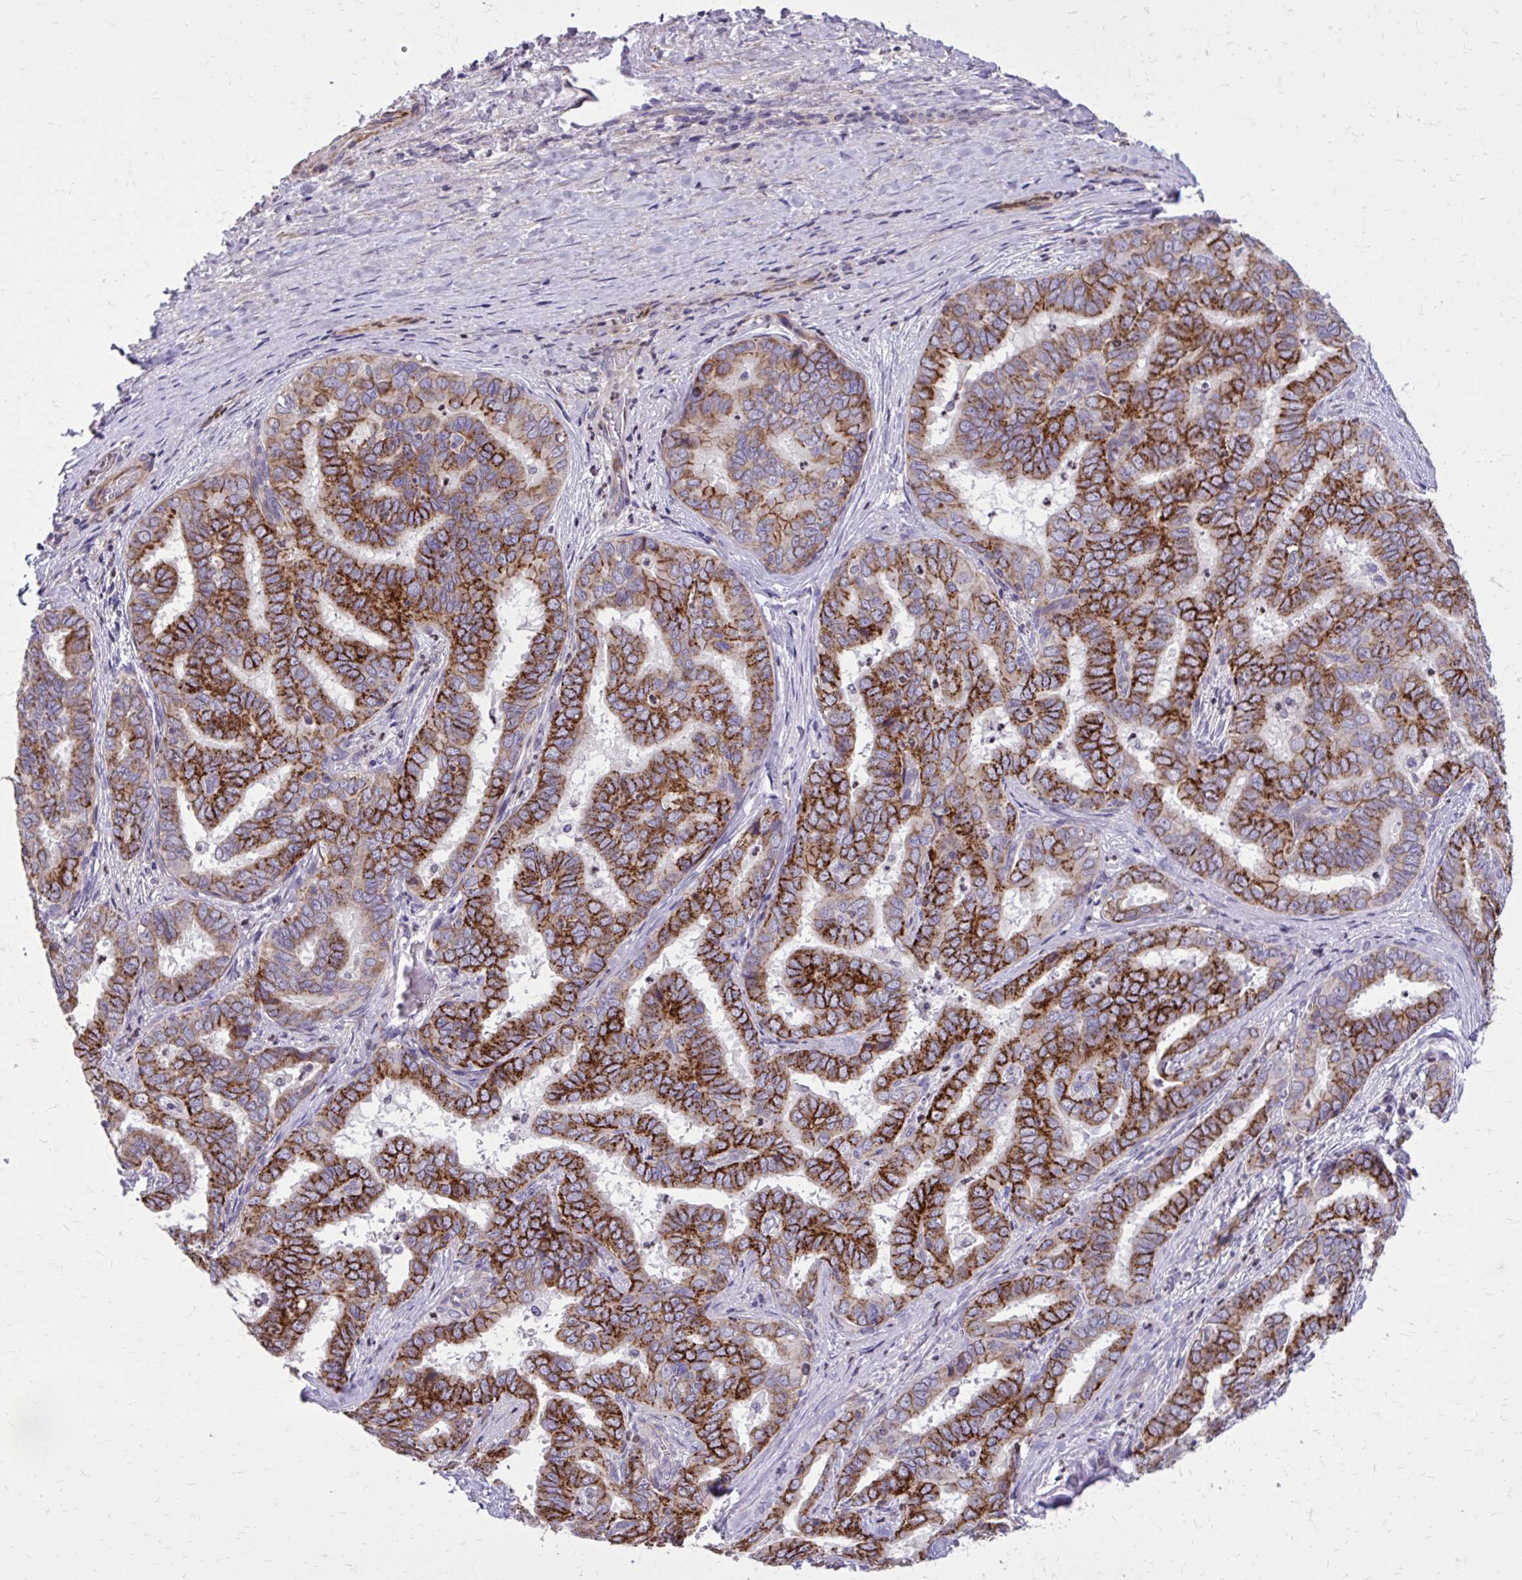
{"staining": {"intensity": "strong", "quantity": "25%-75%", "location": "cytoplasmic/membranous"}, "tissue": "liver cancer", "cell_type": "Tumor cells", "image_type": "cancer", "snomed": [{"axis": "morphology", "description": "Cholangiocarcinoma"}, {"axis": "topography", "description": "Liver"}], "caption": "This micrograph shows IHC staining of liver cancer (cholangiocarcinoma), with high strong cytoplasmic/membranous expression in approximately 25%-75% of tumor cells.", "gene": "ABCC3", "patient": {"sex": "female", "age": 64}}